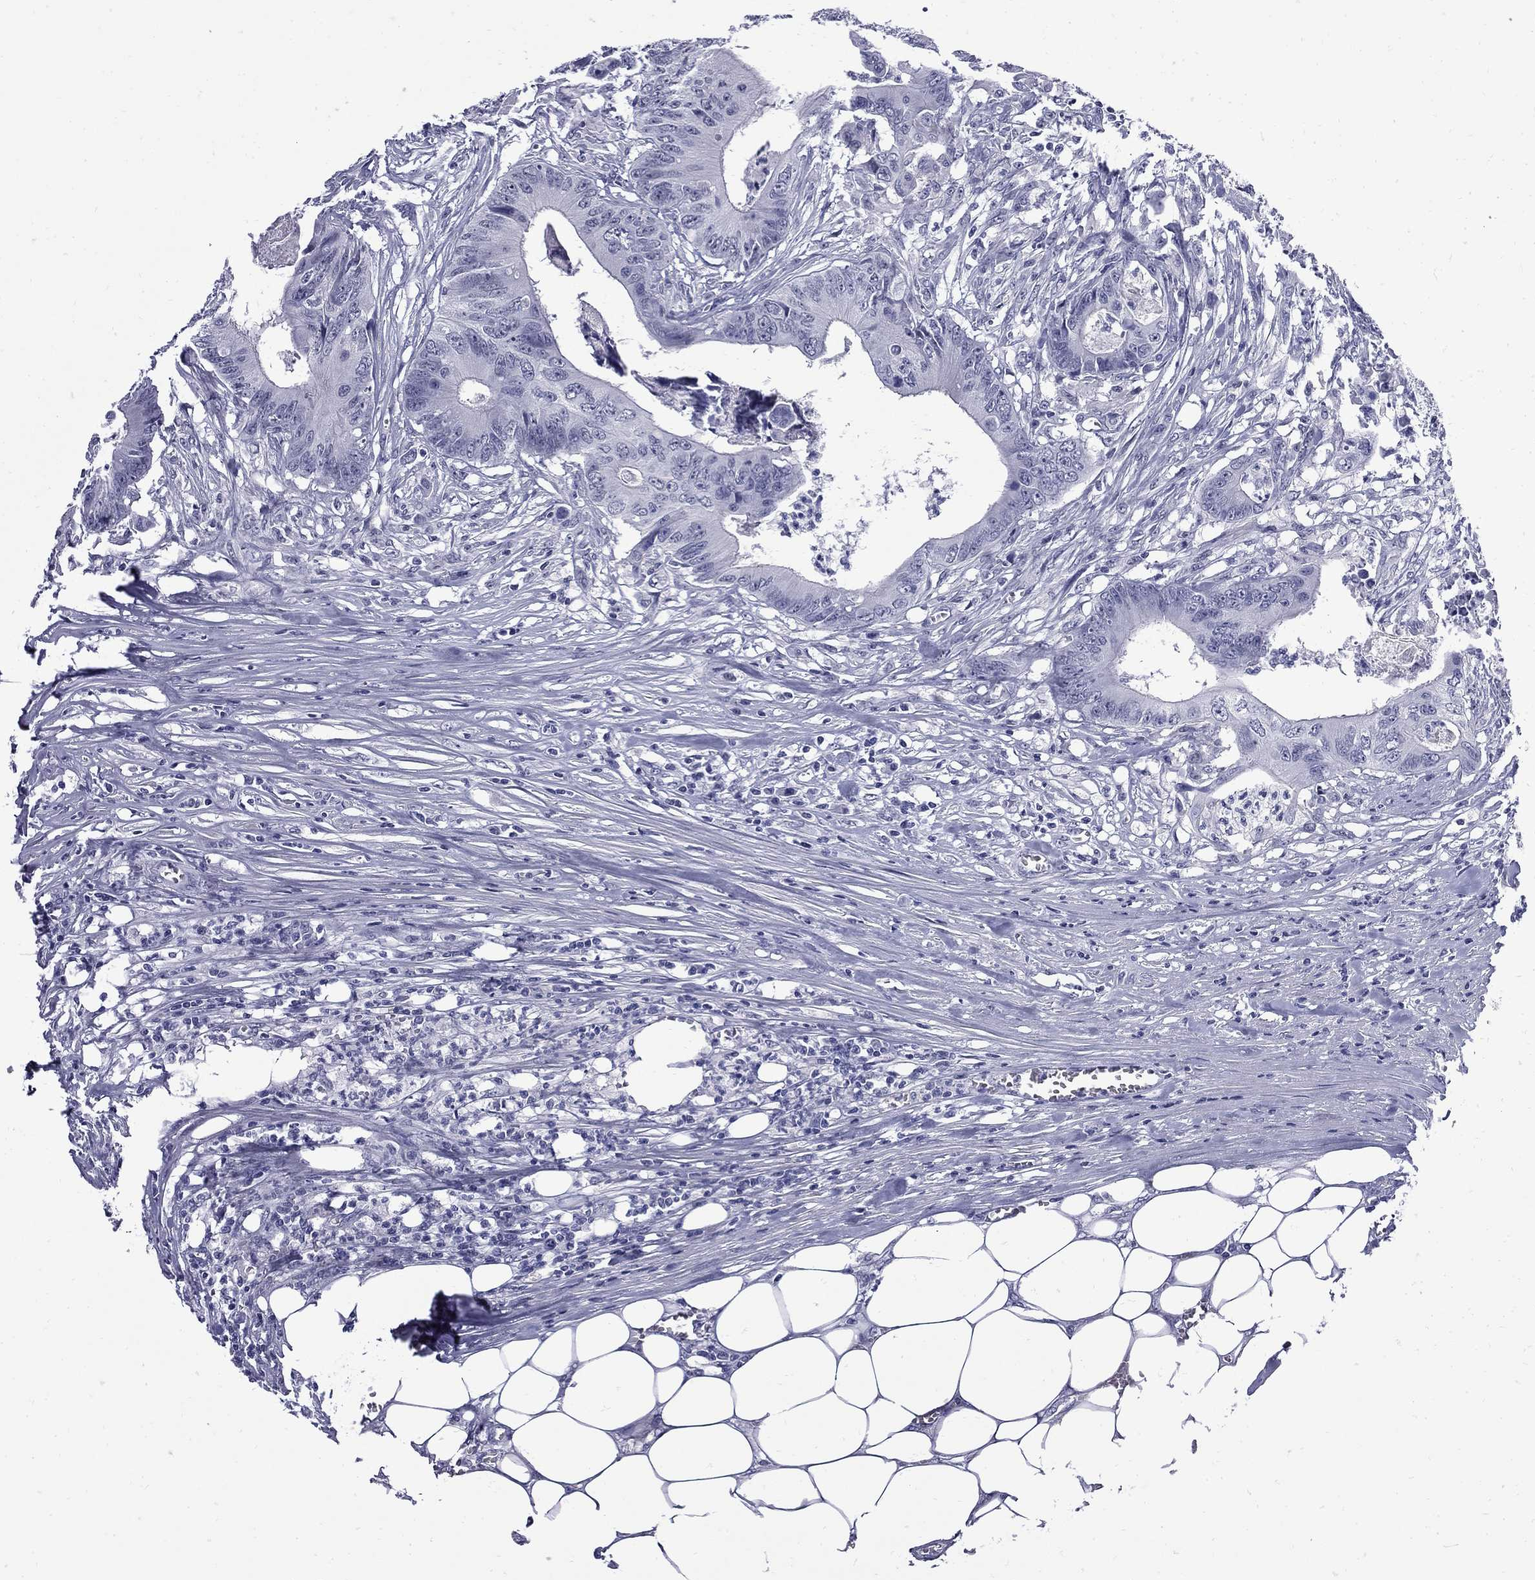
{"staining": {"intensity": "negative", "quantity": "none", "location": "none"}, "tissue": "colorectal cancer", "cell_type": "Tumor cells", "image_type": "cancer", "snomed": [{"axis": "morphology", "description": "Adenocarcinoma, NOS"}, {"axis": "topography", "description": "Colon"}], "caption": "Immunohistochemistry of human colorectal cancer (adenocarcinoma) displays no staining in tumor cells. Brightfield microscopy of IHC stained with DAB (brown) and hematoxylin (blue), captured at high magnification.", "gene": "MGARP", "patient": {"sex": "male", "age": 84}}